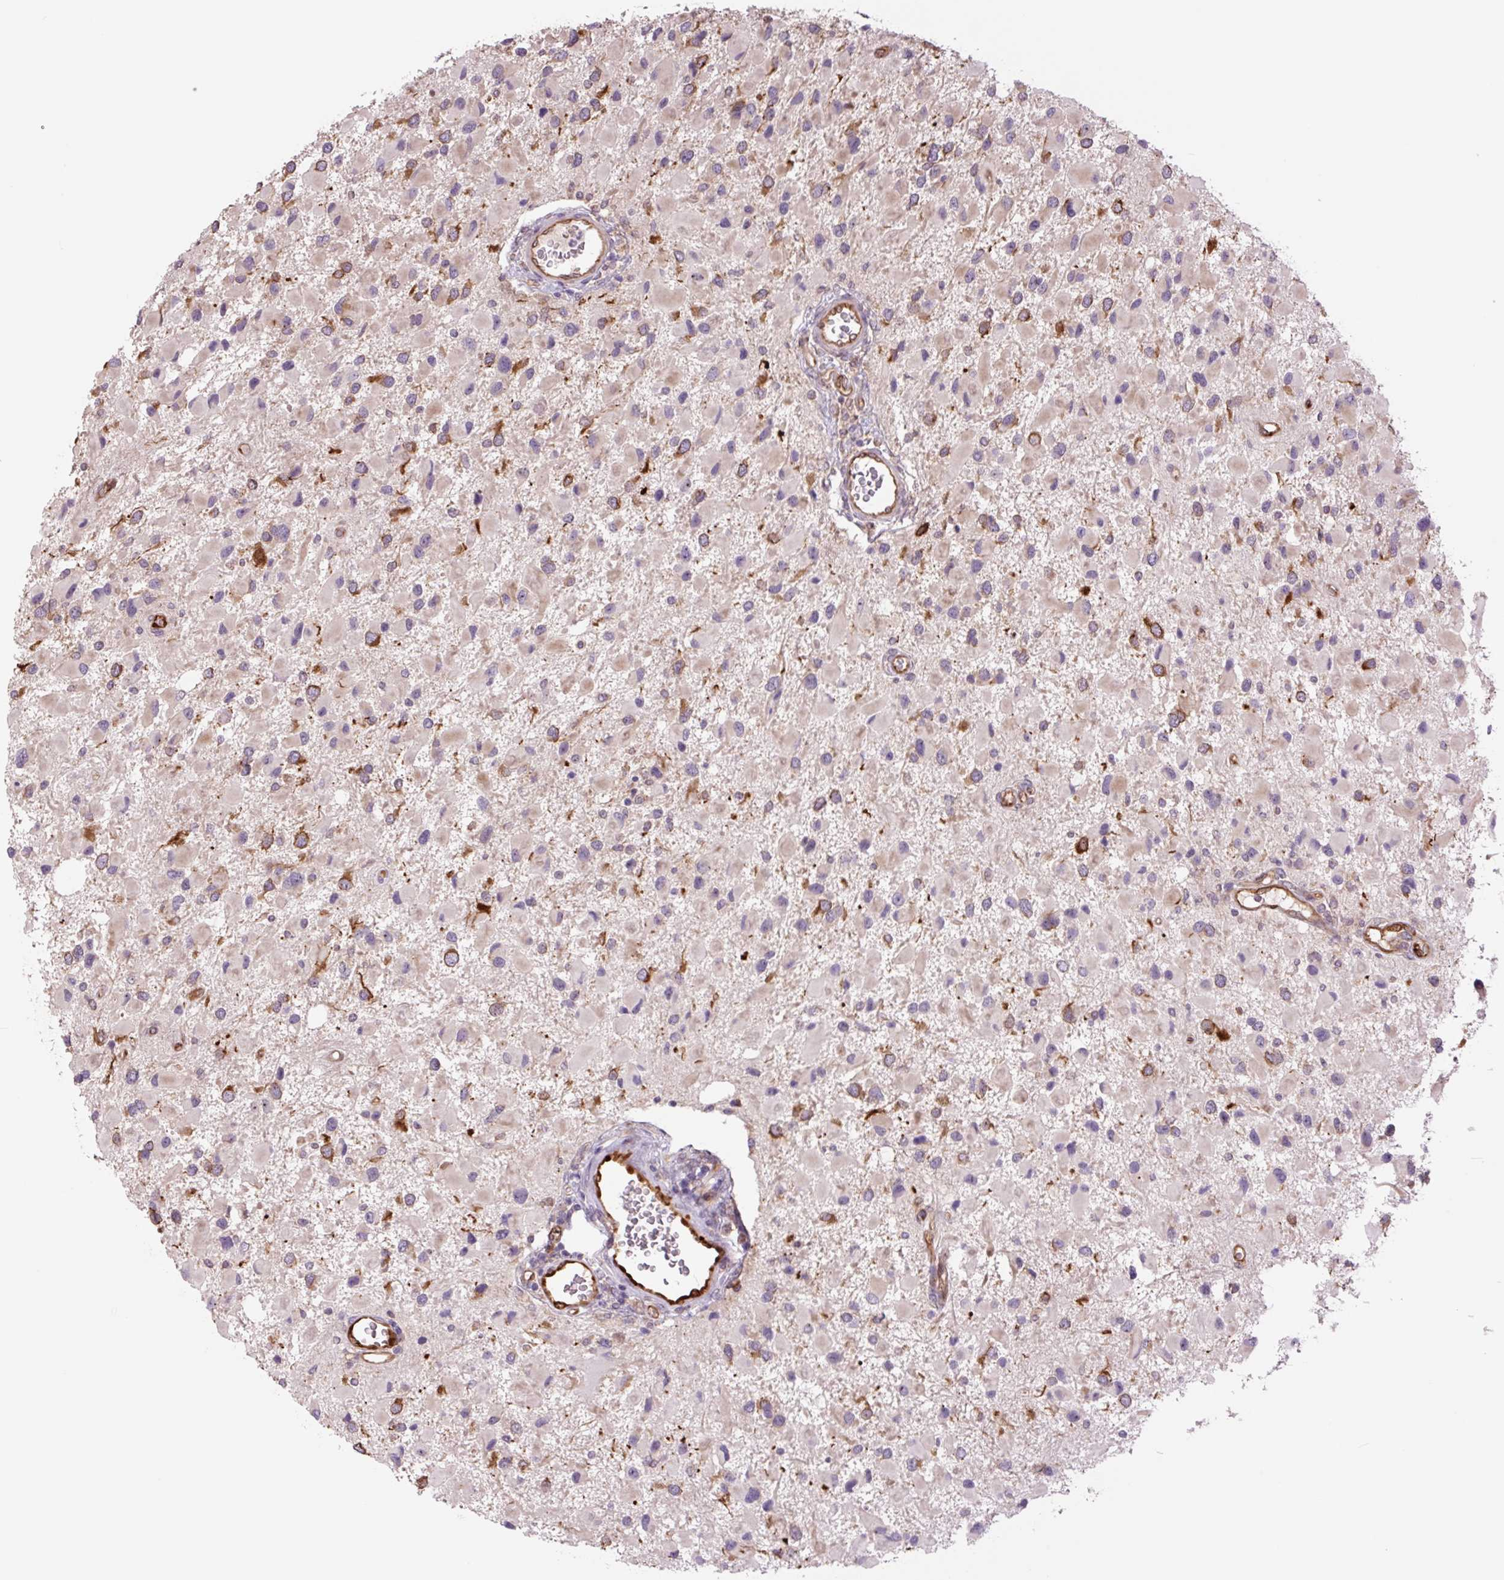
{"staining": {"intensity": "strong", "quantity": "<25%", "location": "cytoplasmic/membranous"}, "tissue": "glioma", "cell_type": "Tumor cells", "image_type": "cancer", "snomed": [{"axis": "morphology", "description": "Glioma, malignant, High grade"}, {"axis": "topography", "description": "Brain"}], "caption": "Immunohistochemistry (DAB) staining of human glioma shows strong cytoplasmic/membranous protein expression in about <25% of tumor cells.", "gene": "PLA2G4A", "patient": {"sex": "male", "age": 53}}